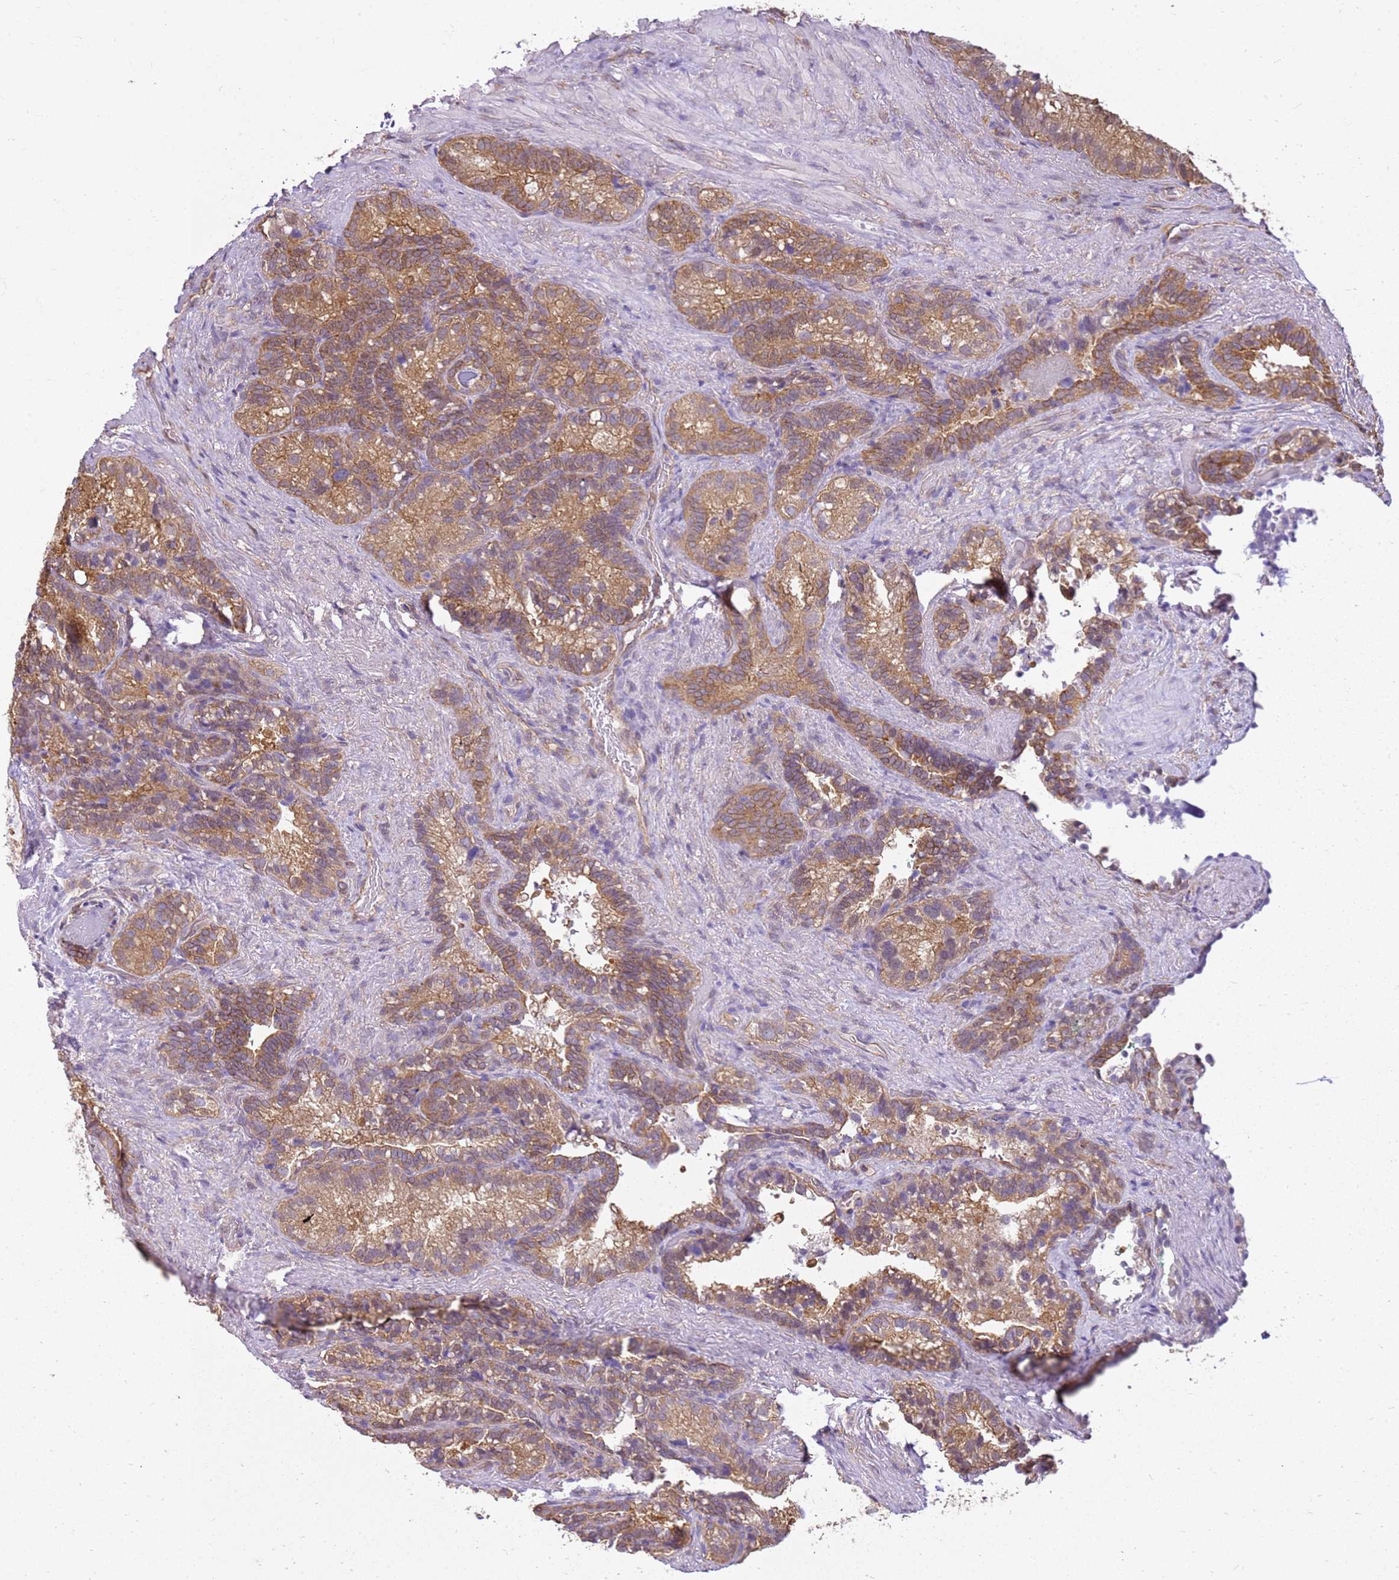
{"staining": {"intensity": "moderate", "quantity": "25%-75%", "location": "cytoplasmic/membranous,nuclear"}, "tissue": "seminal vesicle", "cell_type": "Glandular cells", "image_type": "normal", "snomed": [{"axis": "morphology", "description": "Normal tissue, NOS"}, {"axis": "topography", "description": "Seminal veicle"}], "caption": "Glandular cells demonstrate medium levels of moderate cytoplasmic/membranous,nuclear positivity in approximately 25%-75% of cells in normal human seminal vesicle. (DAB (3,3'-diaminobenzidine) IHC with brightfield microscopy, high magnification).", "gene": "YWHAE", "patient": {"sex": "male", "age": 62}}